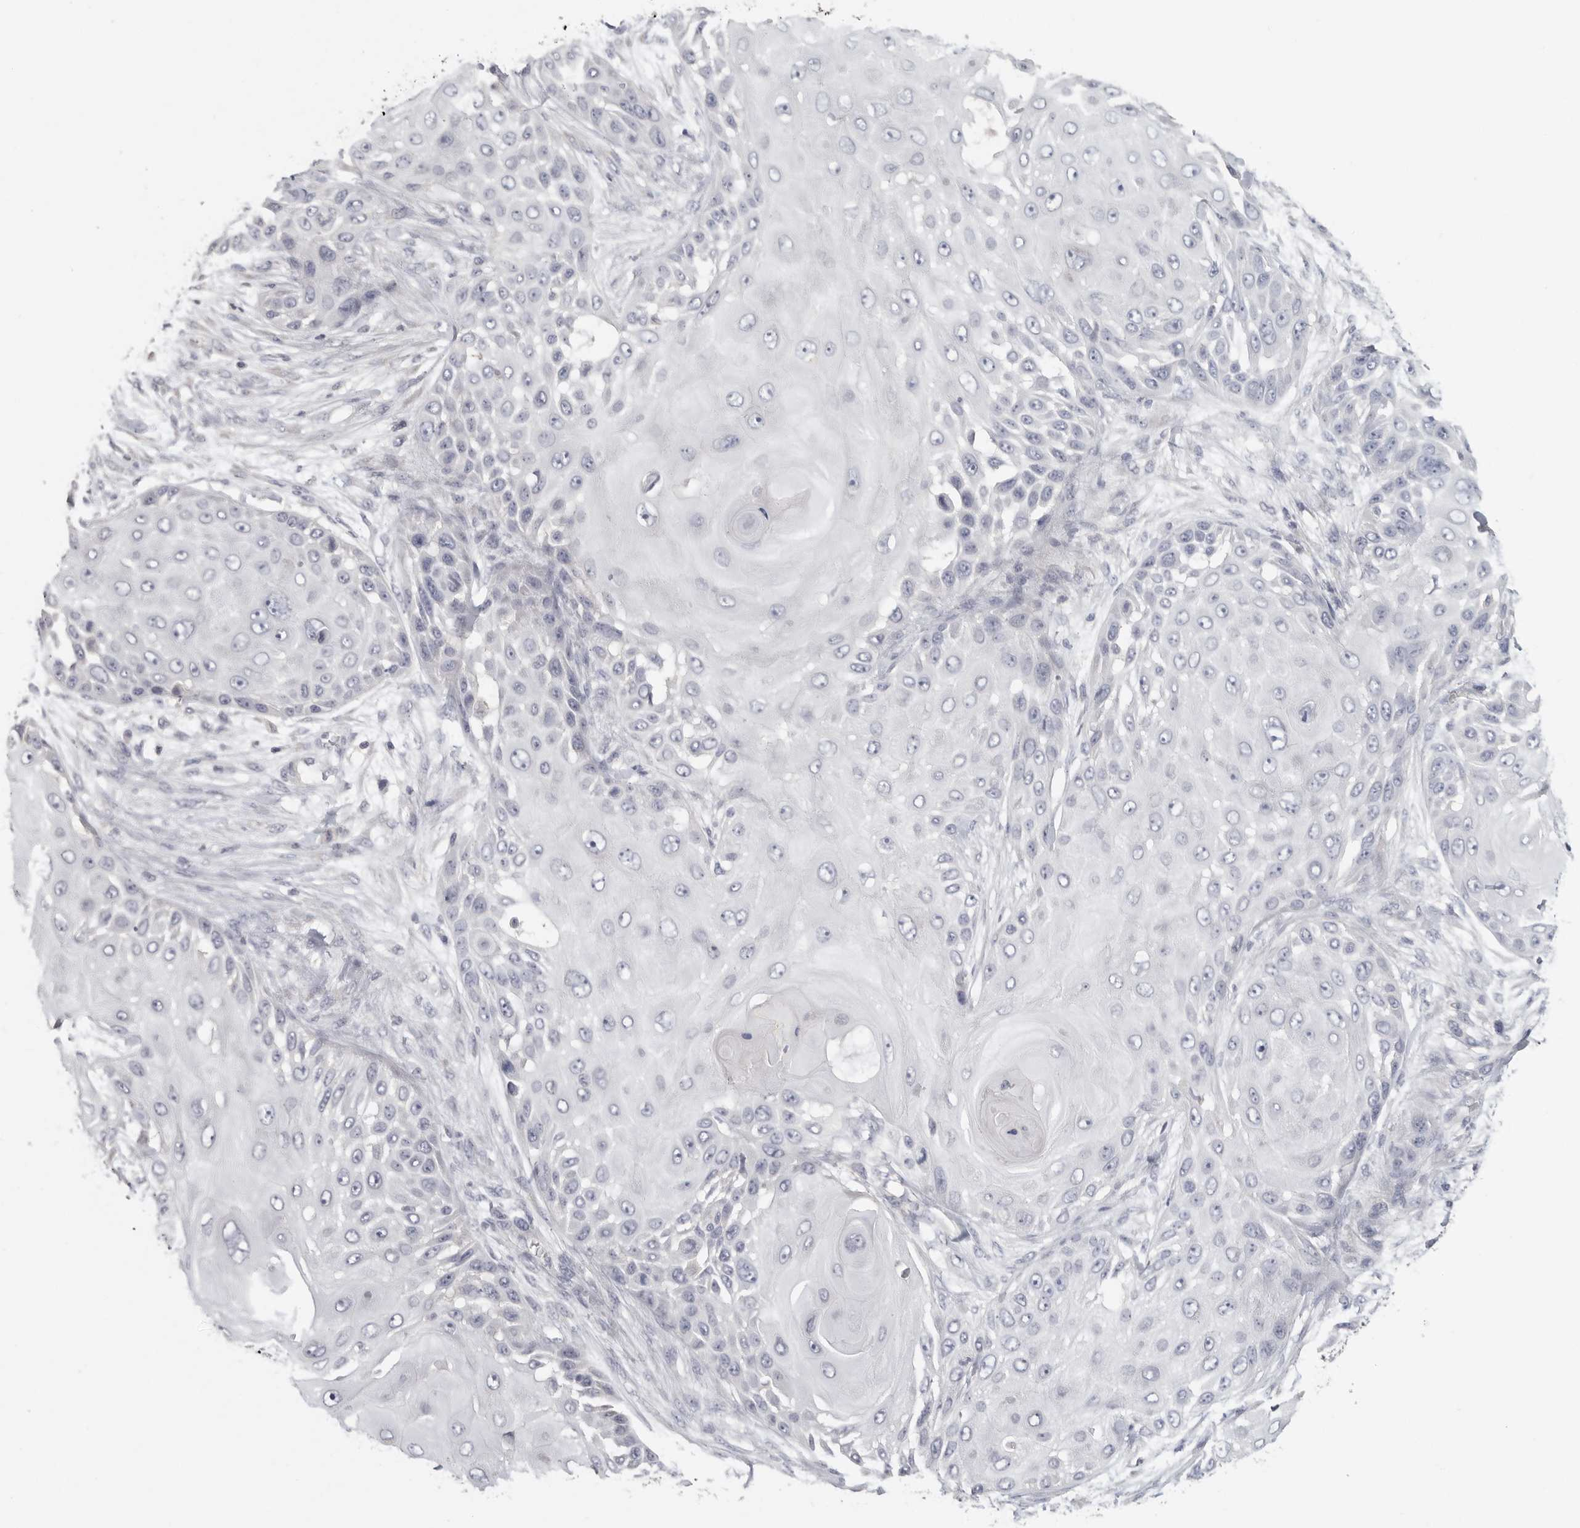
{"staining": {"intensity": "negative", "quantity": "none", "location": "none"}, "tissue": "skin cancer", "cell_type": "Tumor cells", "image_type": "cancer", "snomed": [{"axis": "morphology", "description": "Squamous cell carcinoma, NOS"}, {"axis": "topography", "description": "Skin"}], "caption": "There is no significant expression in tumor cells of skin cancer (squamous cell carcinoma).", "gene": "DNAJC11", "patient": {"sex": "female", "age": 44}}